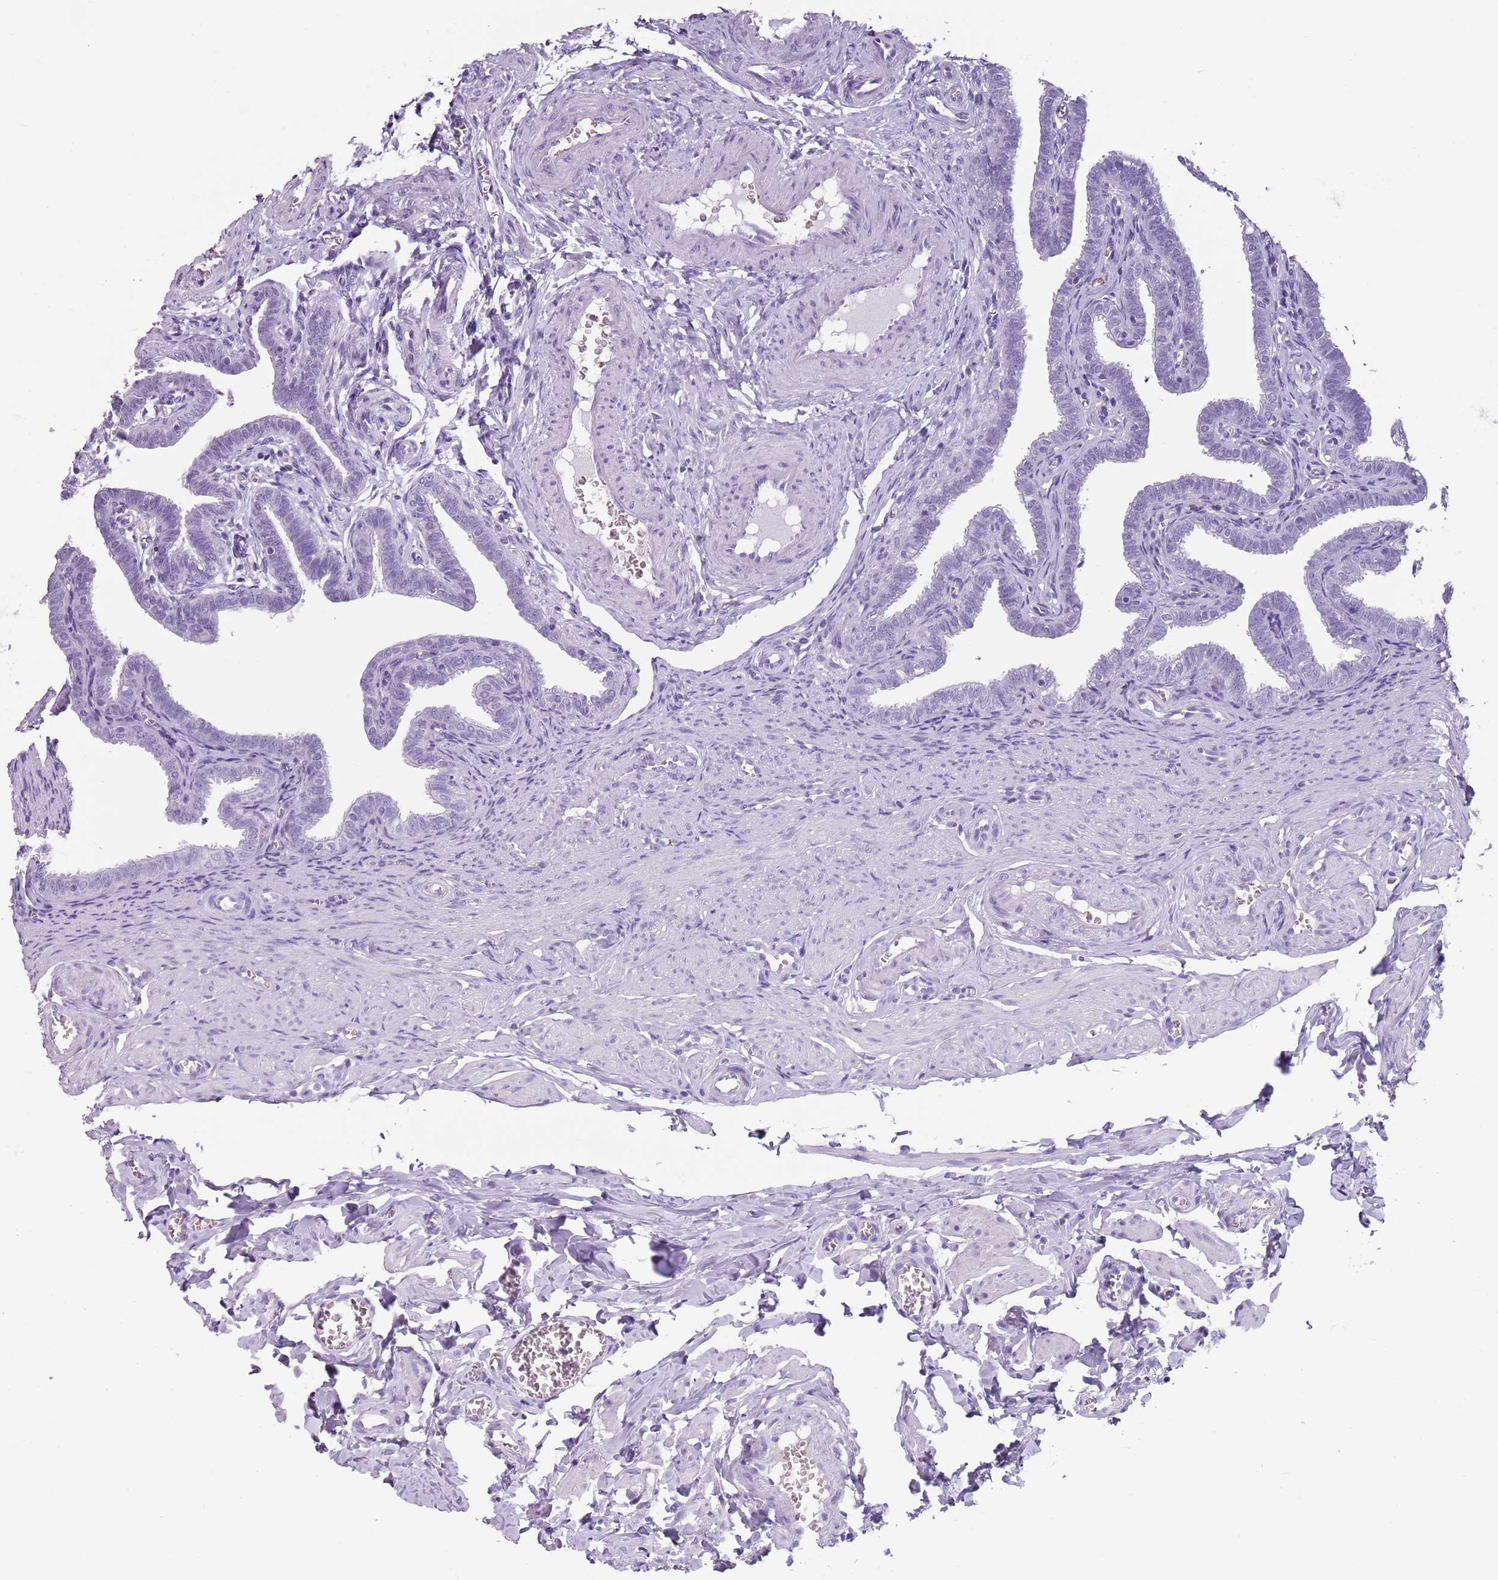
{"staining": {"intensity": "negative", "quantity": "none", "location": "none"}, "tissue": "fallopian tube", "cell_type": "Glandular cells", "image_type": "normal", "snomed": [{"axis": "morphology", "description": "Normal tissue, NOS"}, {"axis": "topography", "description": "Fallopian tube"}], "caption": "The image demonstrates no staining of glandular cells in unremarkable fallopian tube. (DAB IHC visualized using brightfield microscopy, high magnification).", "gene": "SPESP1", "patient": {"sex": "female", "age": 36}}